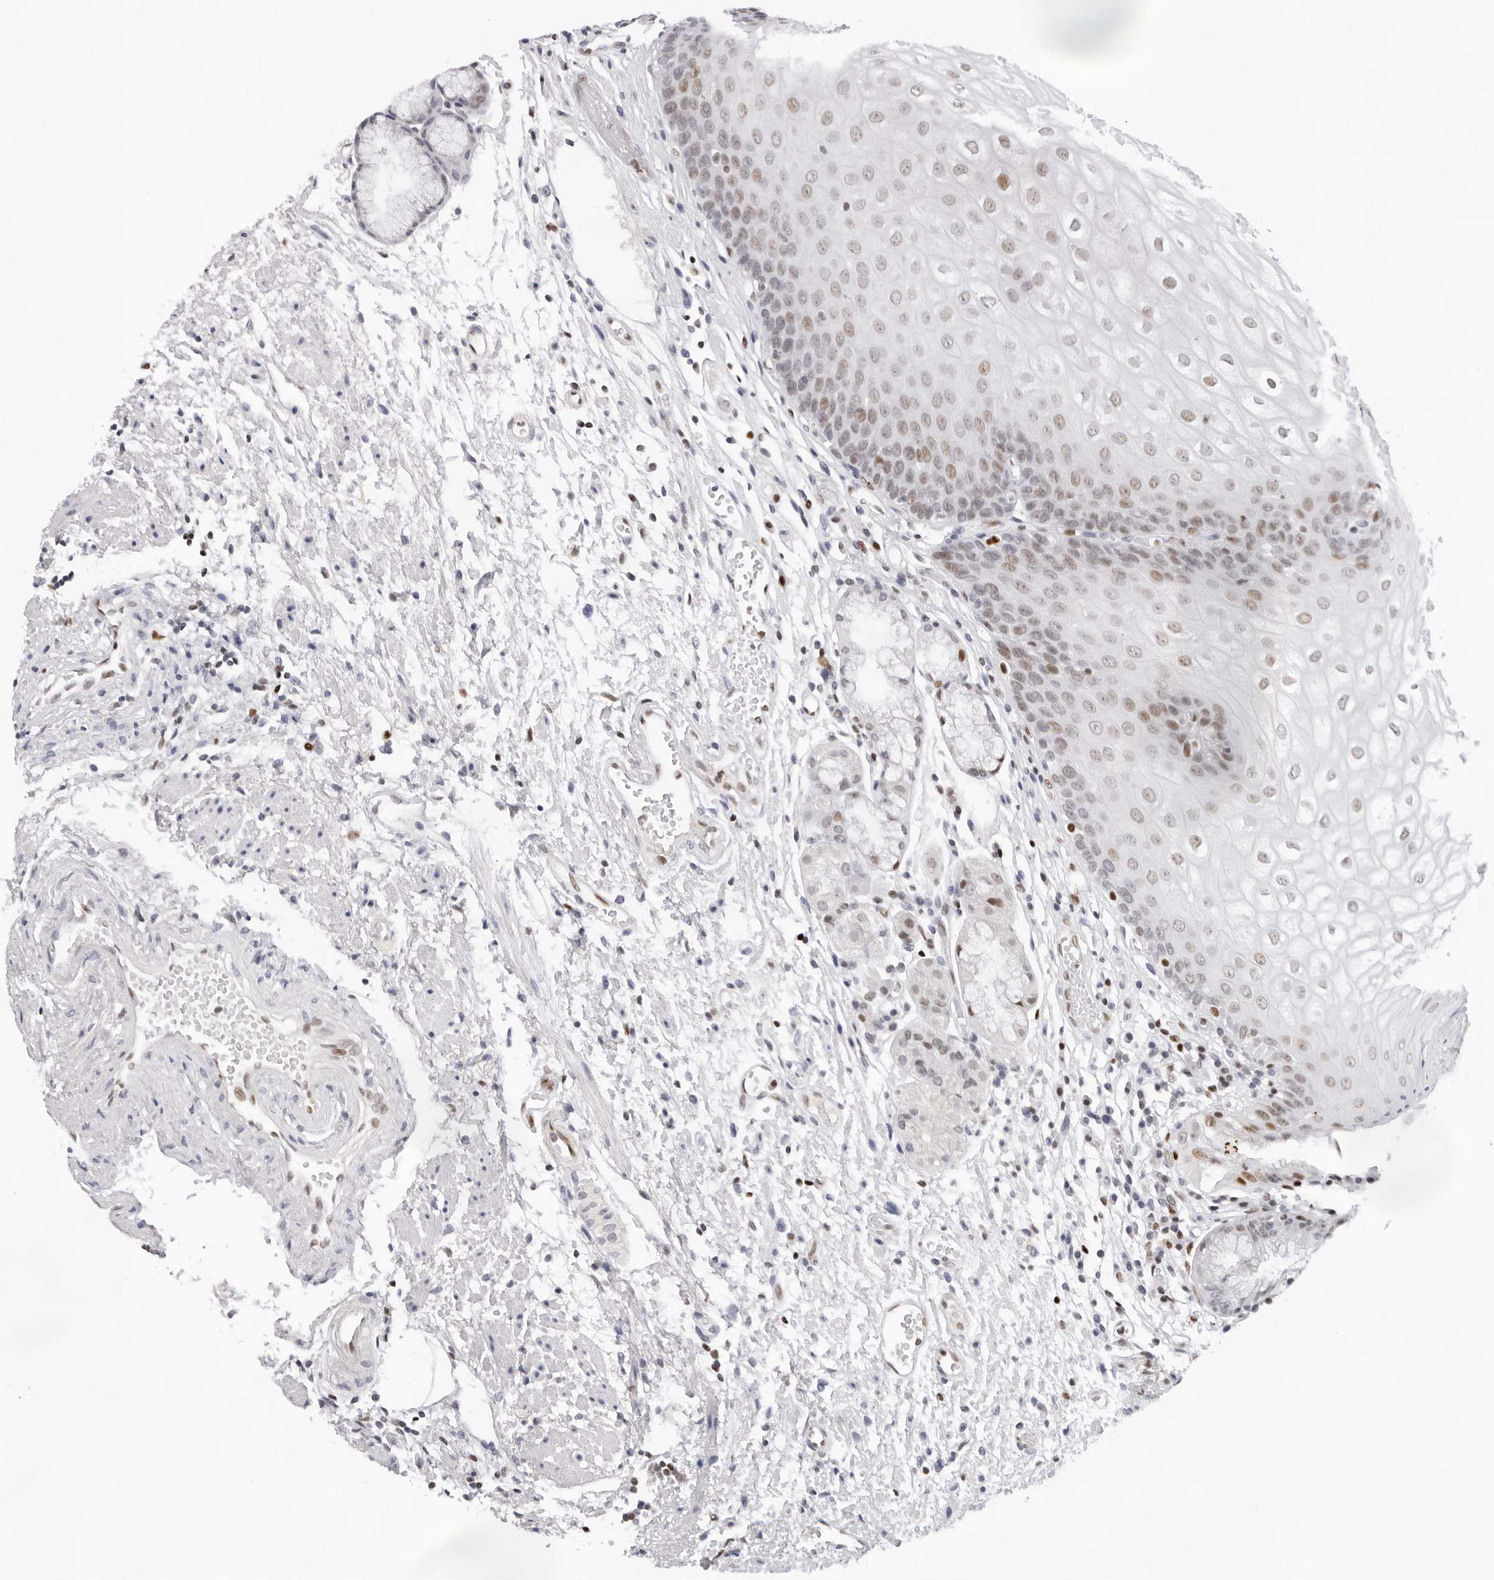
{"staining": {"intensity": "weak", "quantity": "25%-75%", "location": "nuclear"}, "tissue": "stomach", "cell_type": "Glandular cells", "image_type": "normal", "snomed": [{"axis": "morphology", "description": "Normal tissue, NOS"}, {"axis": "topography", "description": "Stomach, upper"}], "caption": "A low amount of weak nuclear expression is identified in approximately 25%-75% of glandular cells in benign stomach.", "gene": "OGG1", "patient": {"sex": "male", "age": 72}}